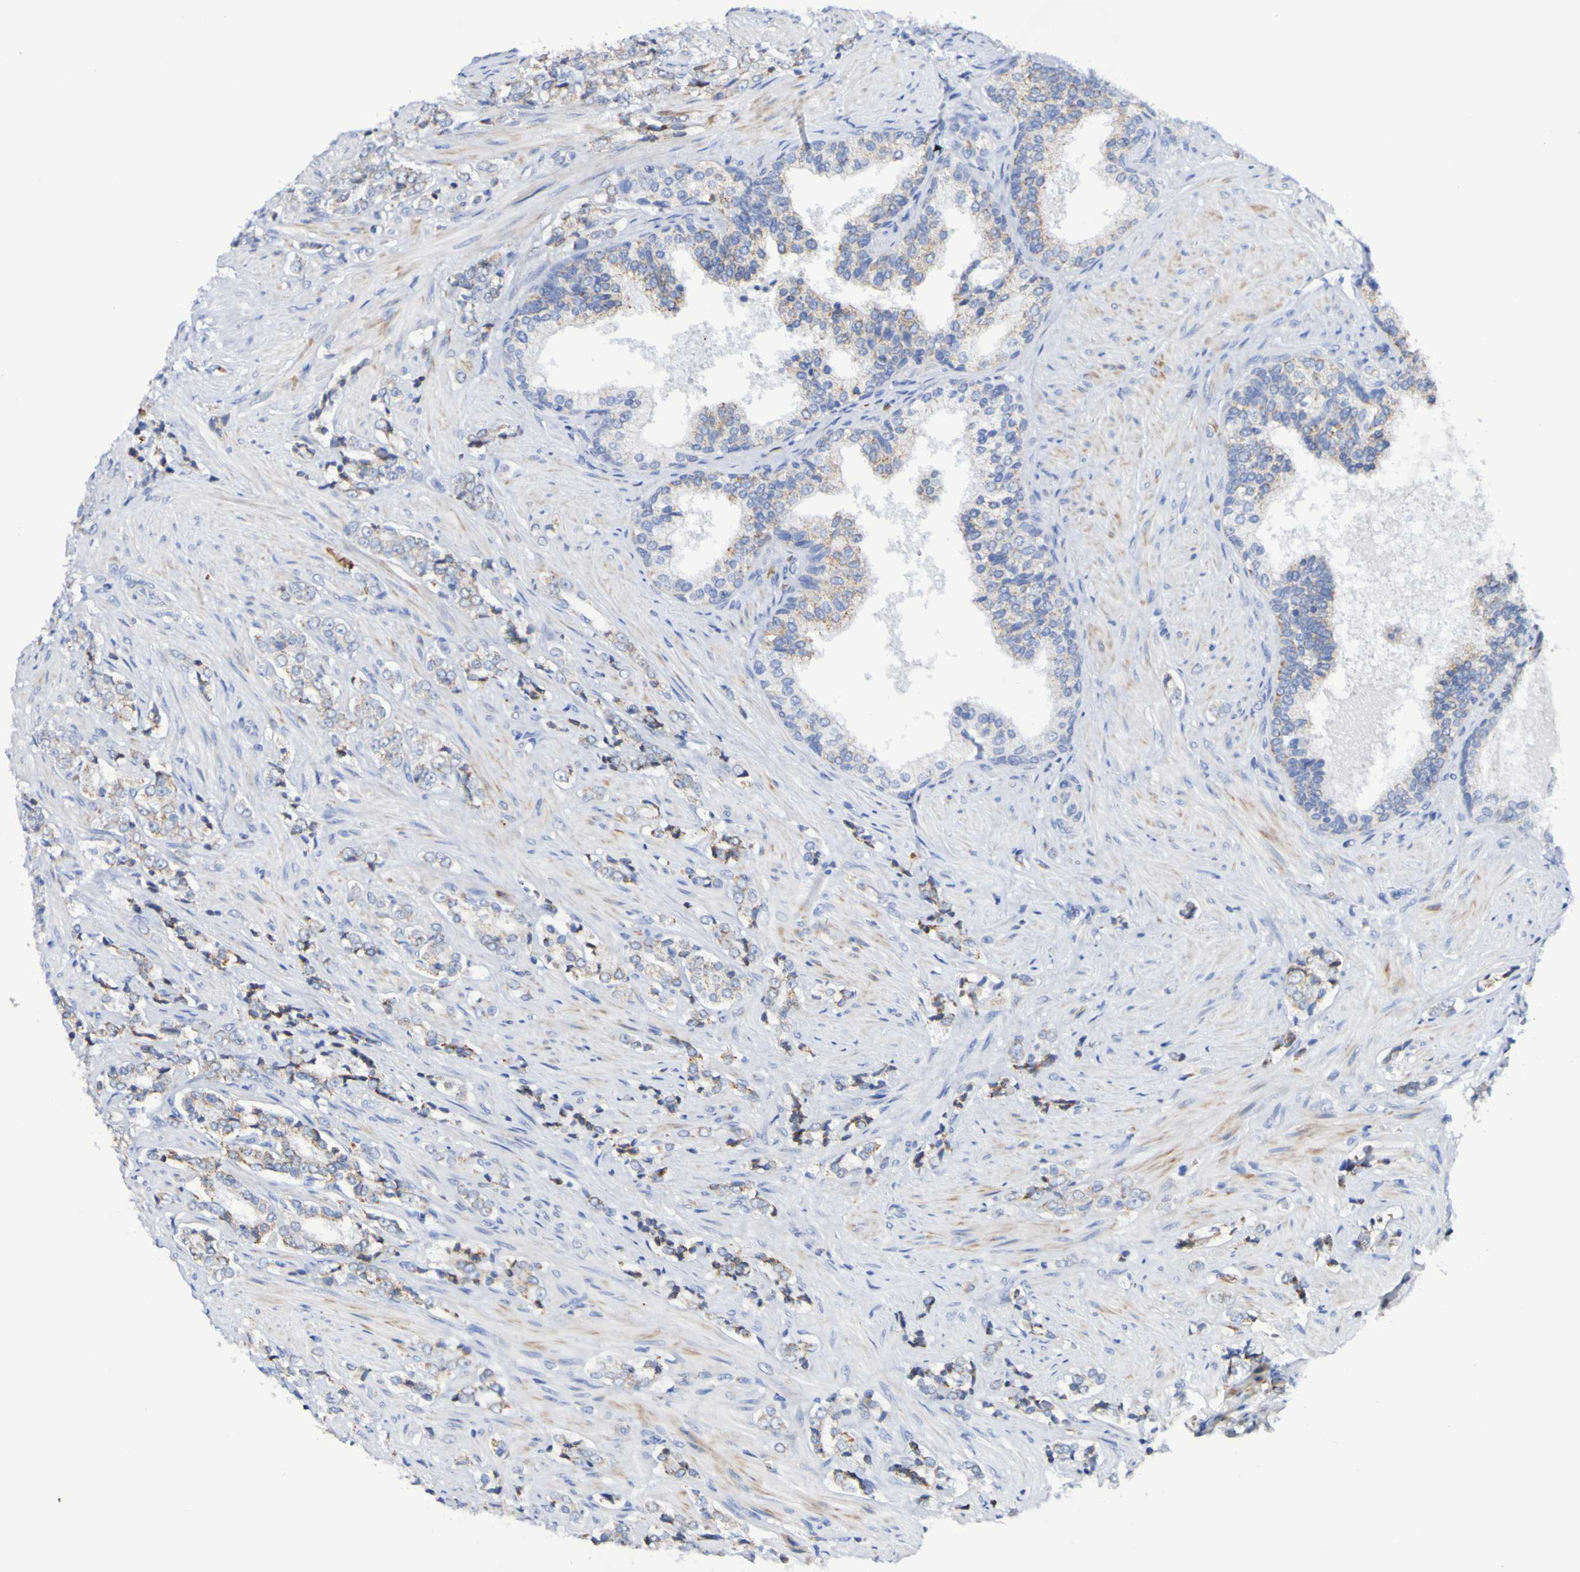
{"staining": {"intensity": "weak", "quantity": "<25%", "location": "cytoplasmic/membranous"}, "tissue": "prostate cancer", "cell_type": "Tumor cells", "image_type": "cancer", "snomed": [{"axis": "morphology", "description": "Adenocarcinoma, Low grade"}, {"axis": "topography", "description": "Prostate"}], "caption": "Immunohistochemical staining of human prostate cancer displays no significant positivity in tumor cells.", "gene": "WNT4", "patient": {"sex": "male", "age": 60}}